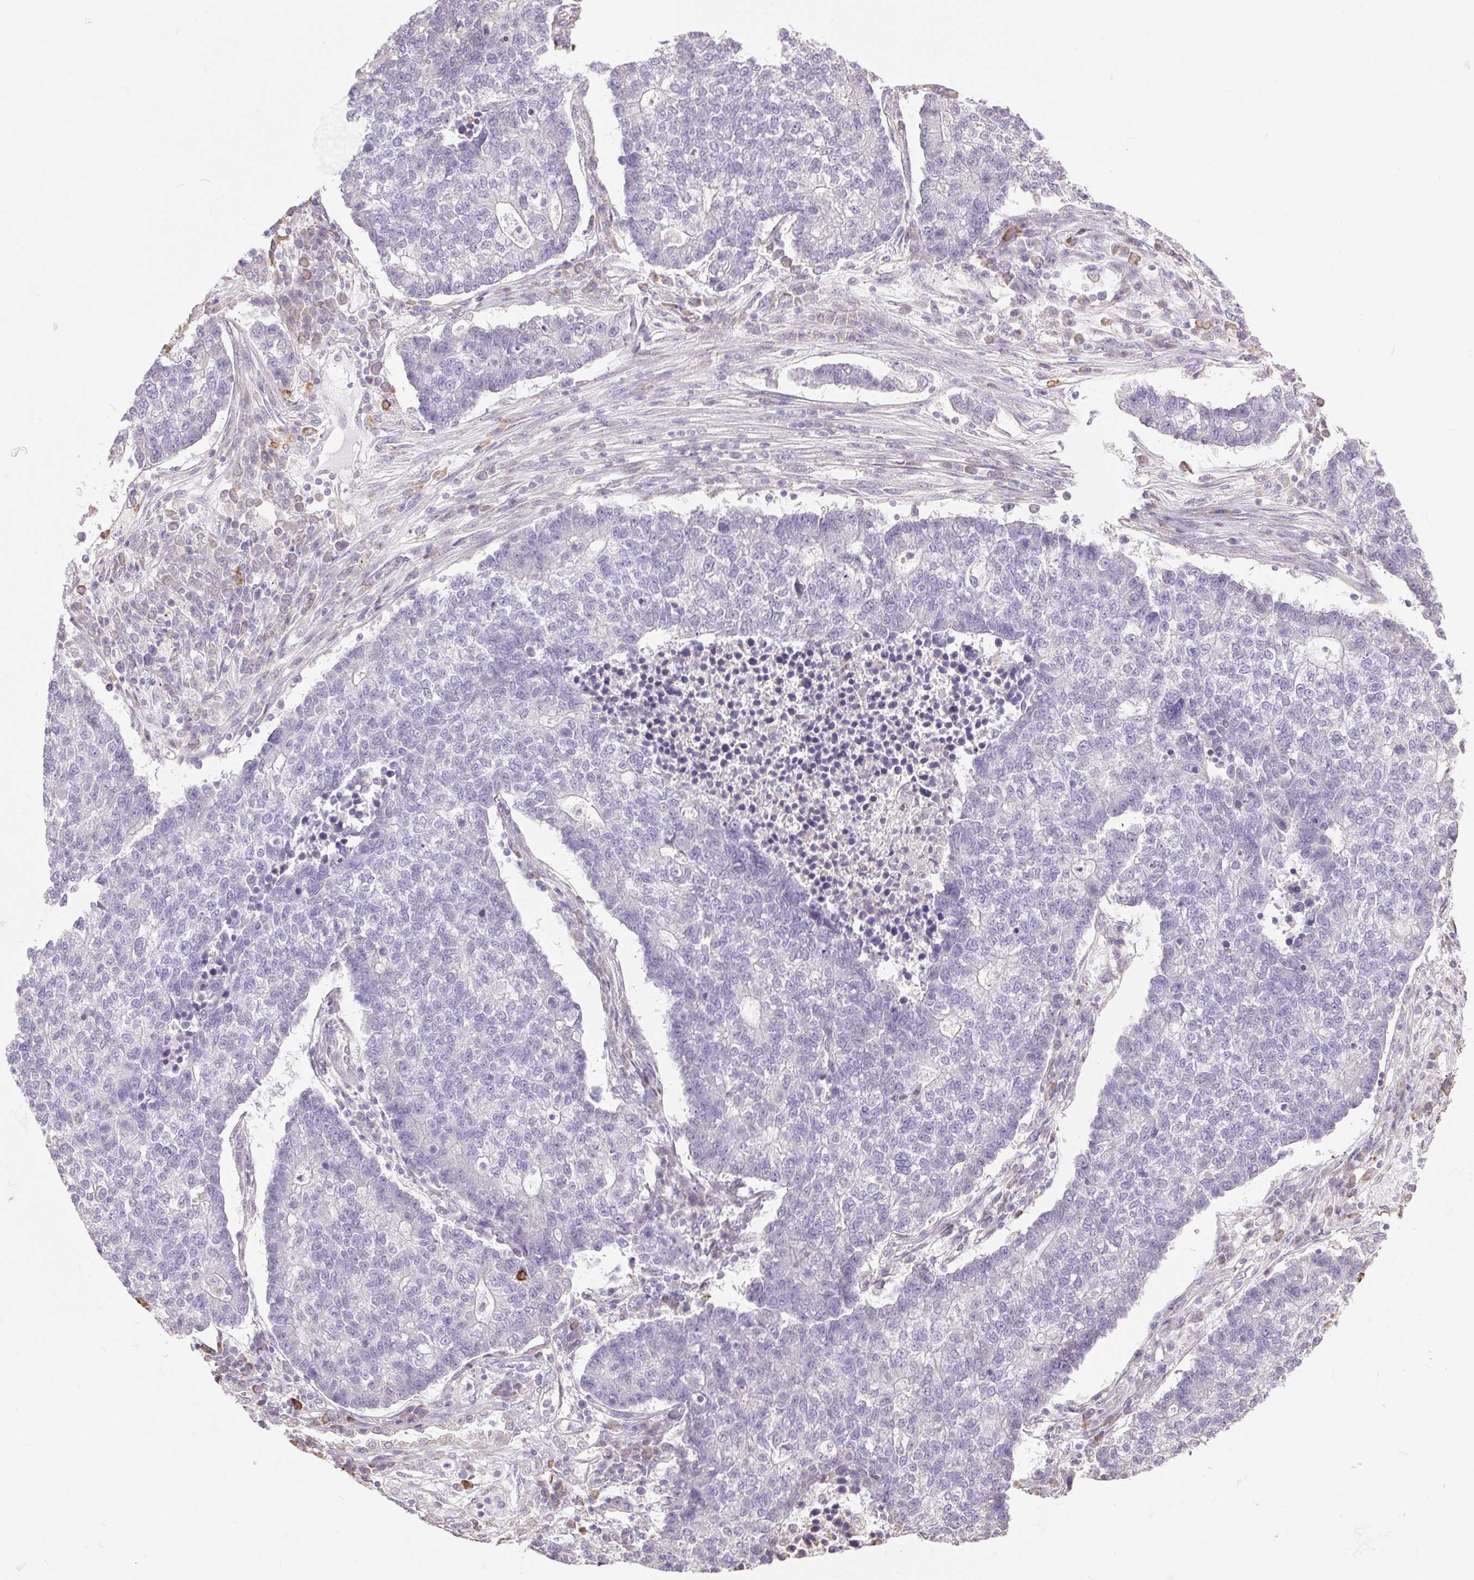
{"staining": {"intensity": "negative", "quantity": "none", "location": "none"}, "tissue": "lung cancer", "cell_type": "Tumor cells", "image_type": "cancer", "snomed": [{"axis": "morphology", "description": "Adenocarcinoma, NOS"}, {"axis": "topography", "description": "Lung"}], "caption": "DAB (3,3'-diaminobenzidine) immunohistochemical staining of human lung adenocarcinoma displays no significant staining in tumor cells. (Stains: DAB immunohistochemistry (IHC) with hematoxylin counter stain, Microscopy: brightfield microscopy at high magnification).", "gene": "SNX31", "patient": {"sex": "male", "age": 57}}